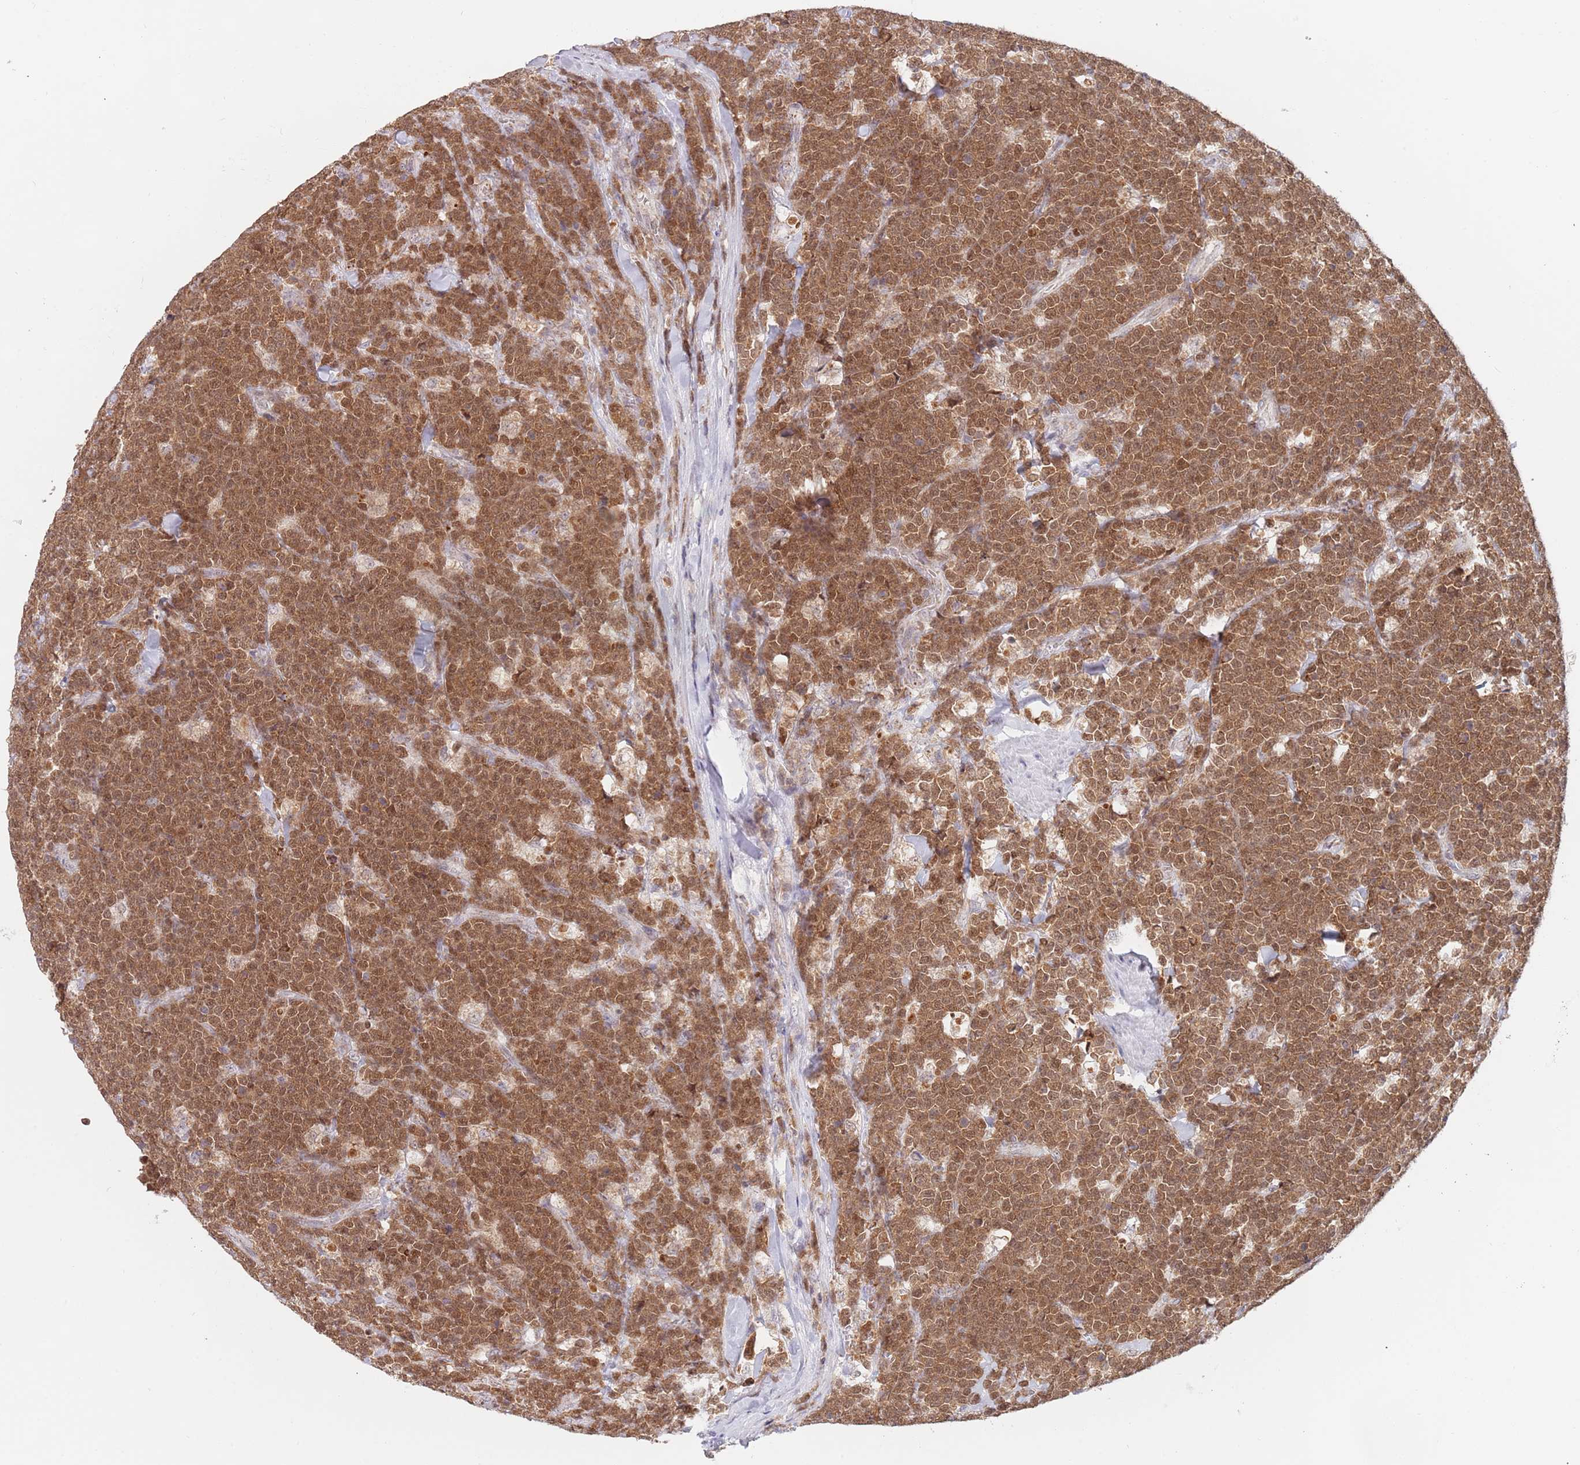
{"staining": {"intensity": "moderate", "quantity": ">75%", "location": "cytoplasmic/membranous,nuclear"}, "tissue": "lymphoma", "cell_type": "Tumor cells", "image_type": "cancer", "snomed": [{"axis": "morphology", "description": "Malignant lymphoma, non-Hodgkin's type, High grade"}, {"axis": "topography", "description": "Small intestine"}, {"axis": "topography", "description": "Colon"}], "caption": "Protein expression analysis of human lymphoma reveals moderate cytoplasmic/membranous and nuclear positivity in approximately >75% of tumor cells.", "gene": "TIMM13", "patient": {"sex": "male", "age": 8}}